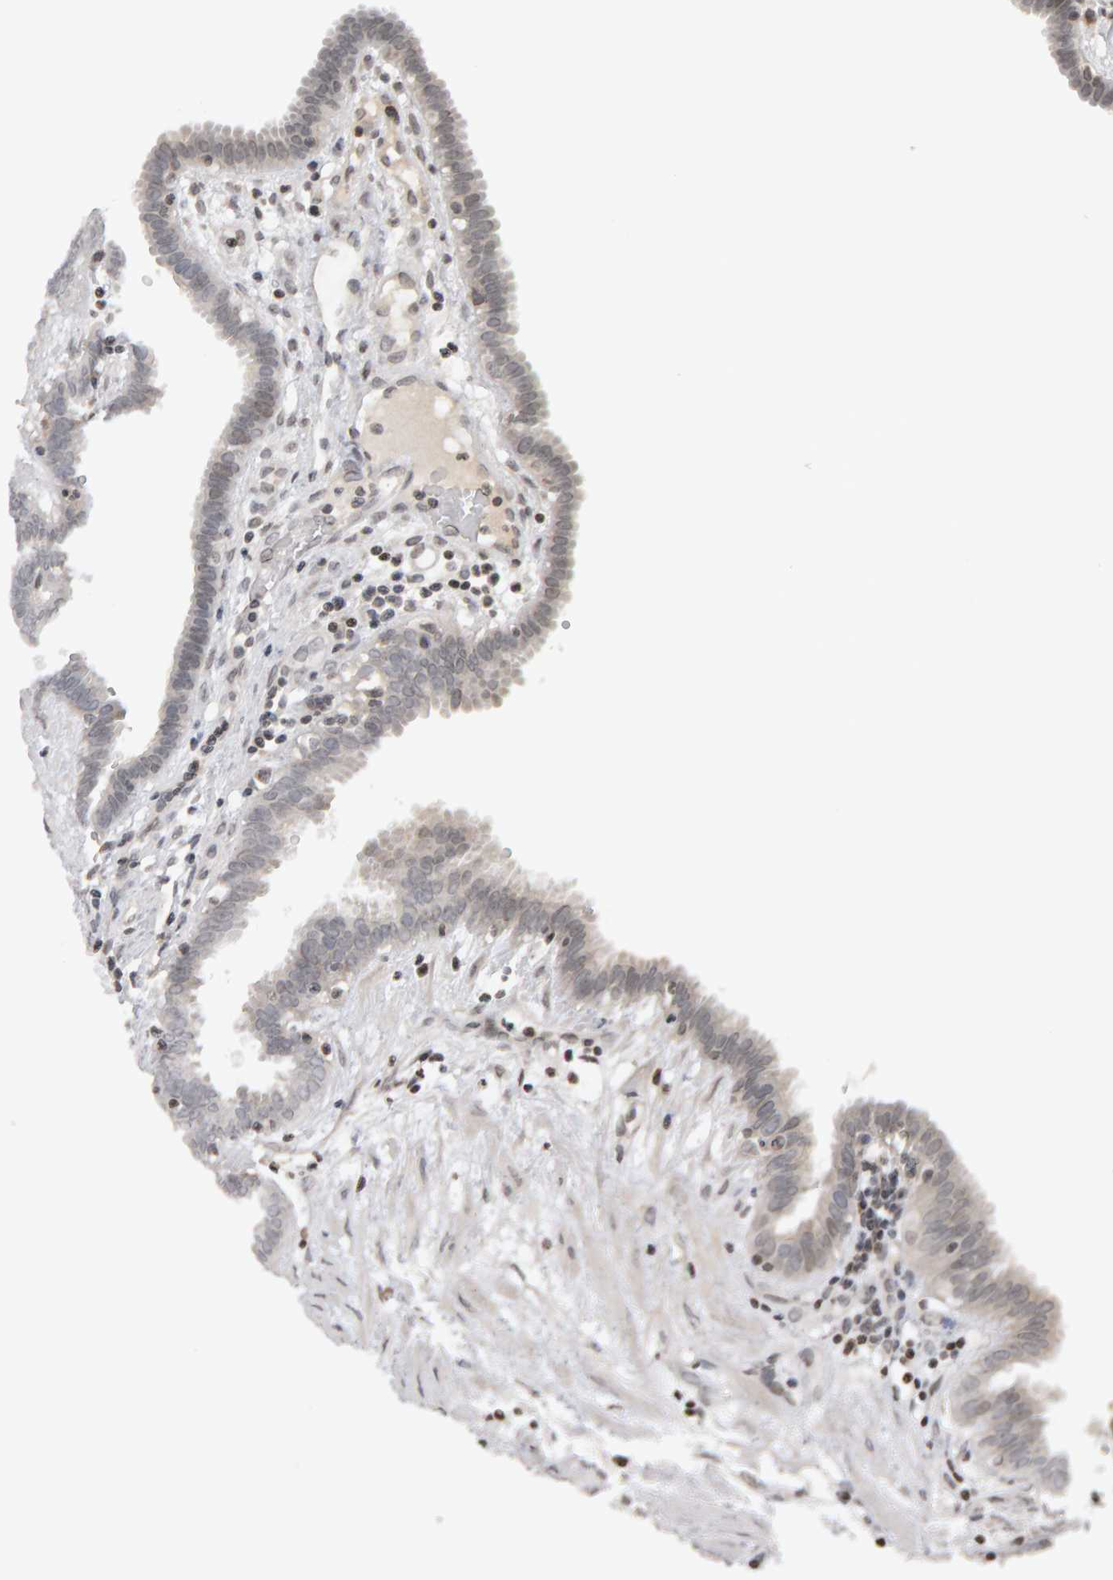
{"staining": {"intensity": "negative", "quantity": "none", "location": "none"}, "tissue": "fallopian tube", "cell_type": "Glandular cells", "image_type": "normal", "snomed": [{"axis": "morphology", "description": "Normal tissue, NOS"}, {"axis": "topography", "description": "Fallopian tube"}, {"axis": "topography", "description": "Placenta"}], "caption": "Protein analysis of benign fallopian tube shows no significant staining in glandular cells.", "gene": "TRAM1", "patient": {"sex": "female", "age": 32}}